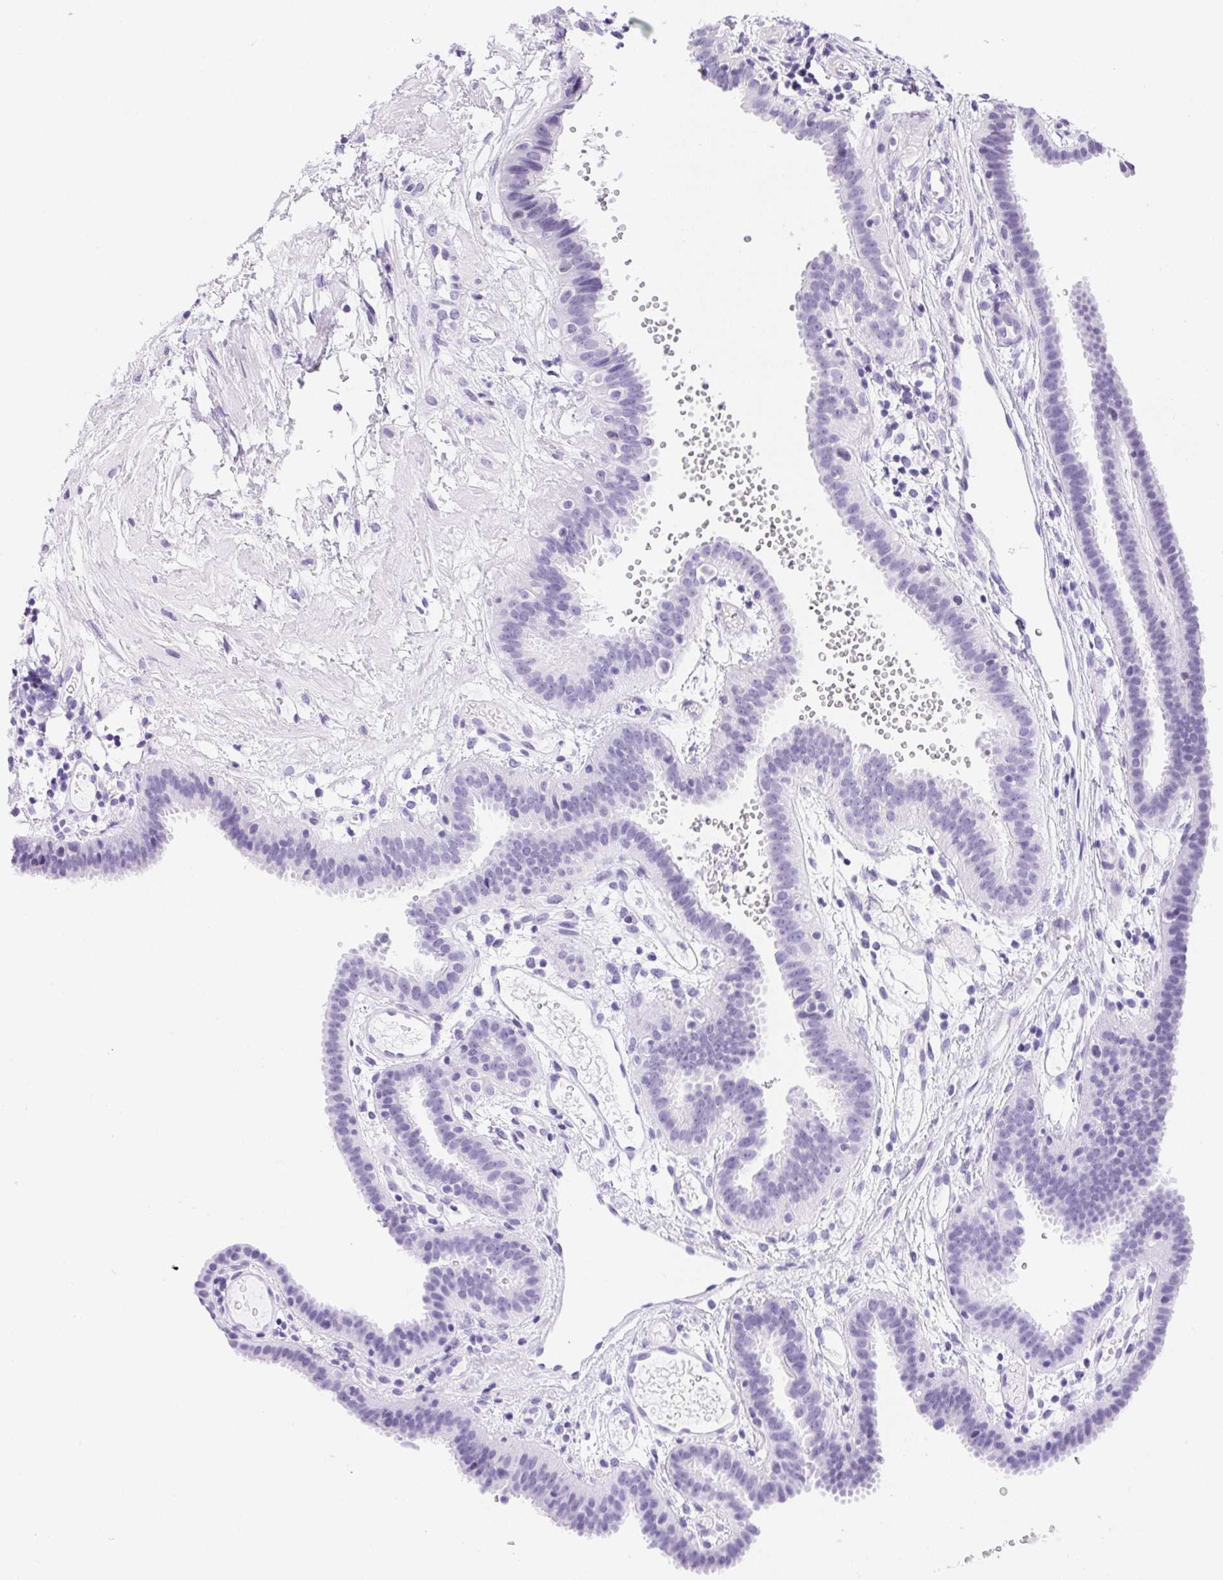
{"staining": {"intensity": "moderate", "quantity": "<25%", "location": "nuclear"}, "tissue": "fallopian tube", "cell_type": "Glandular cells", "image_type": "normal", "snomed": [{"axis": "morphology", "description": "Normal tissue, NOS"}, {"axis": "topography", "description": "Fallopian tube"}], "caption": "IHC (DAB) staining of unremarkable fallopian tube displays moderate nuclear protein staining in approximately <25% of glandular cells.", "gene": "HELLS", "patient": {"sex": "female", "age": 37}}